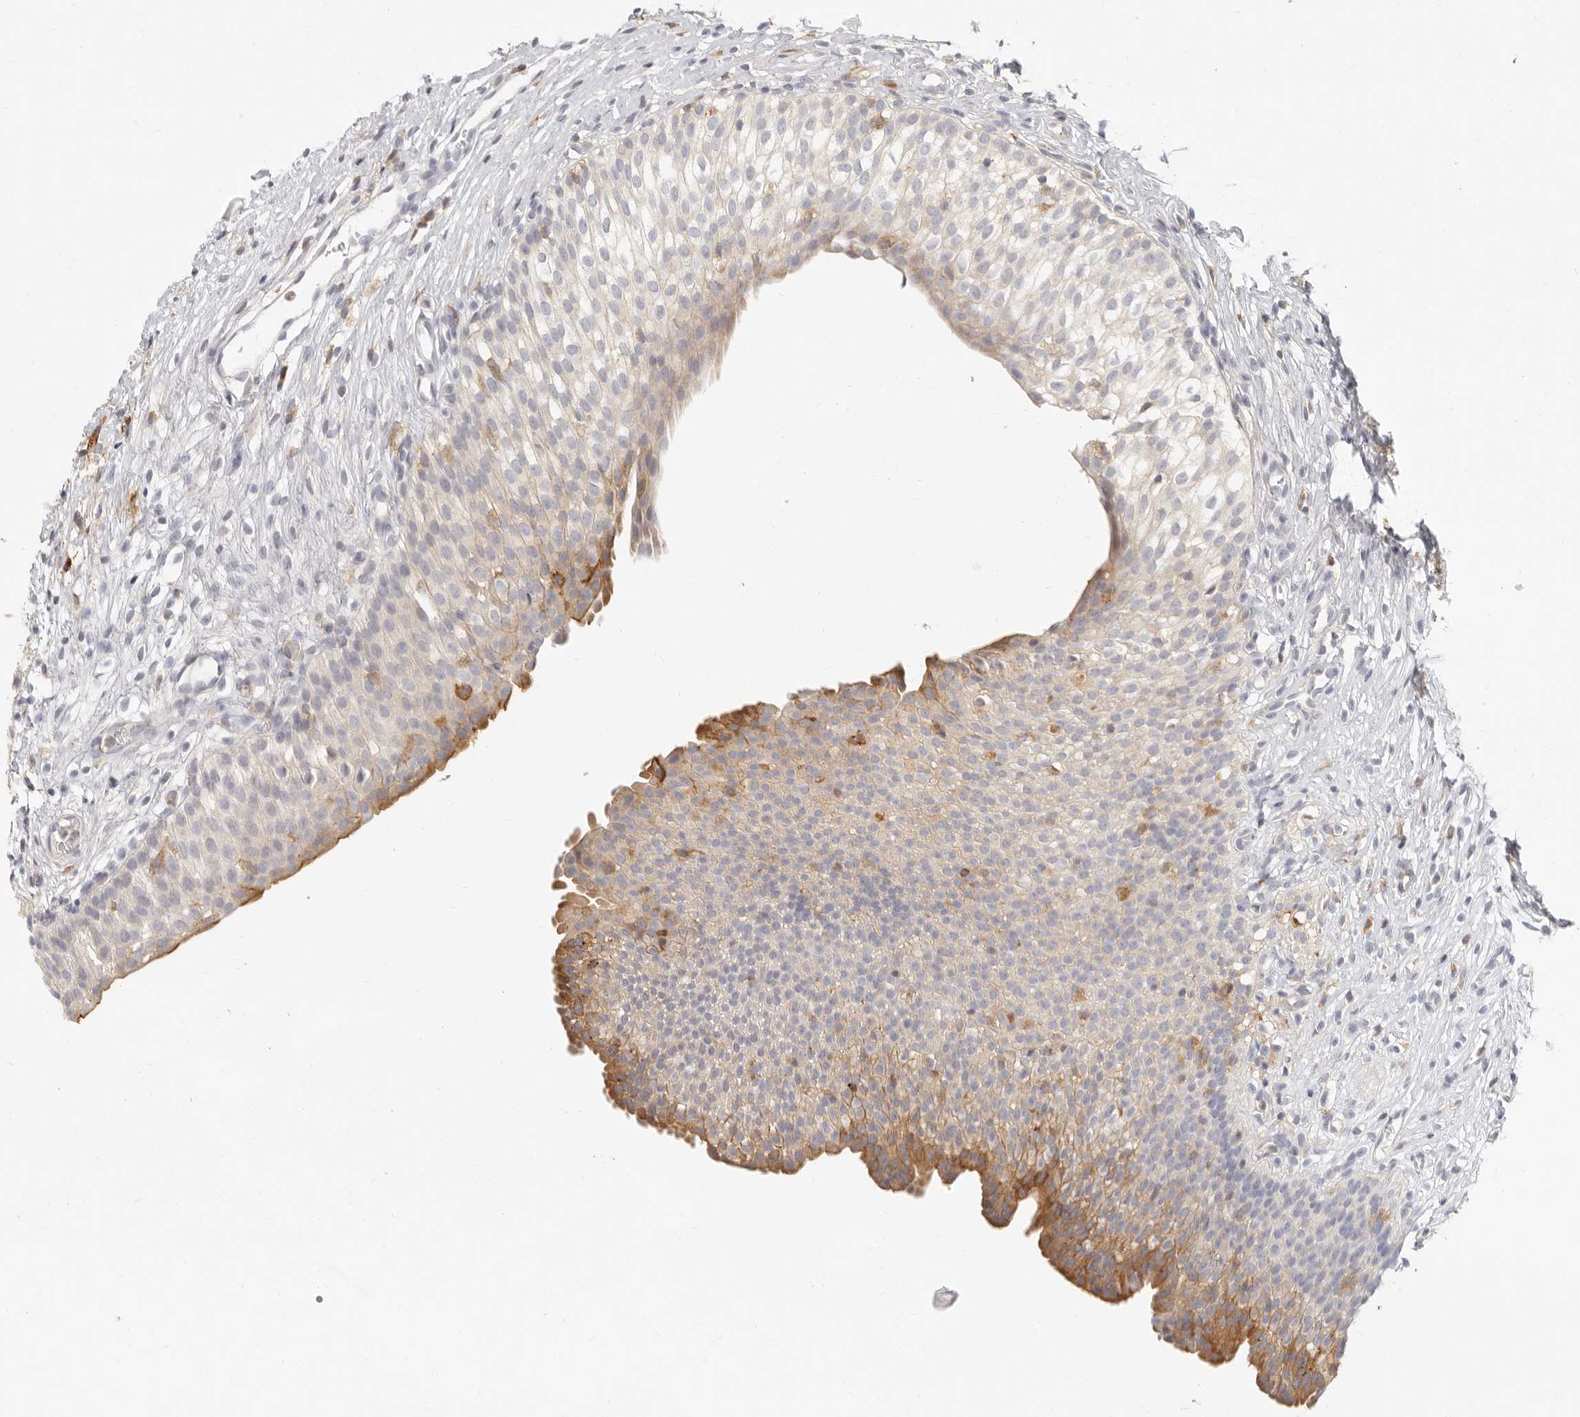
{"staining": {"intensity": "moderate", "quantity": "25%-75%", "location": "cytoplasmic/membranous"}, "tissue": "urinary bladder", "cell_type": "Urothelial cells", "image_type": "normal", "snomed": [{"axis": "morphology", "description": "Normal tissue, NOS"}, {"axis": "topography", "description": "Urinary bladder"}], "caption": "Moderate cytoplasmic/membranous positivity for a protein is appreciated in approximately 25%-75% of urothelial cells of unremarkable urinary bladder using immunohistochemistry.", "gene": "NIBAN1", "patient": {"sex": "male", "age": 1}}